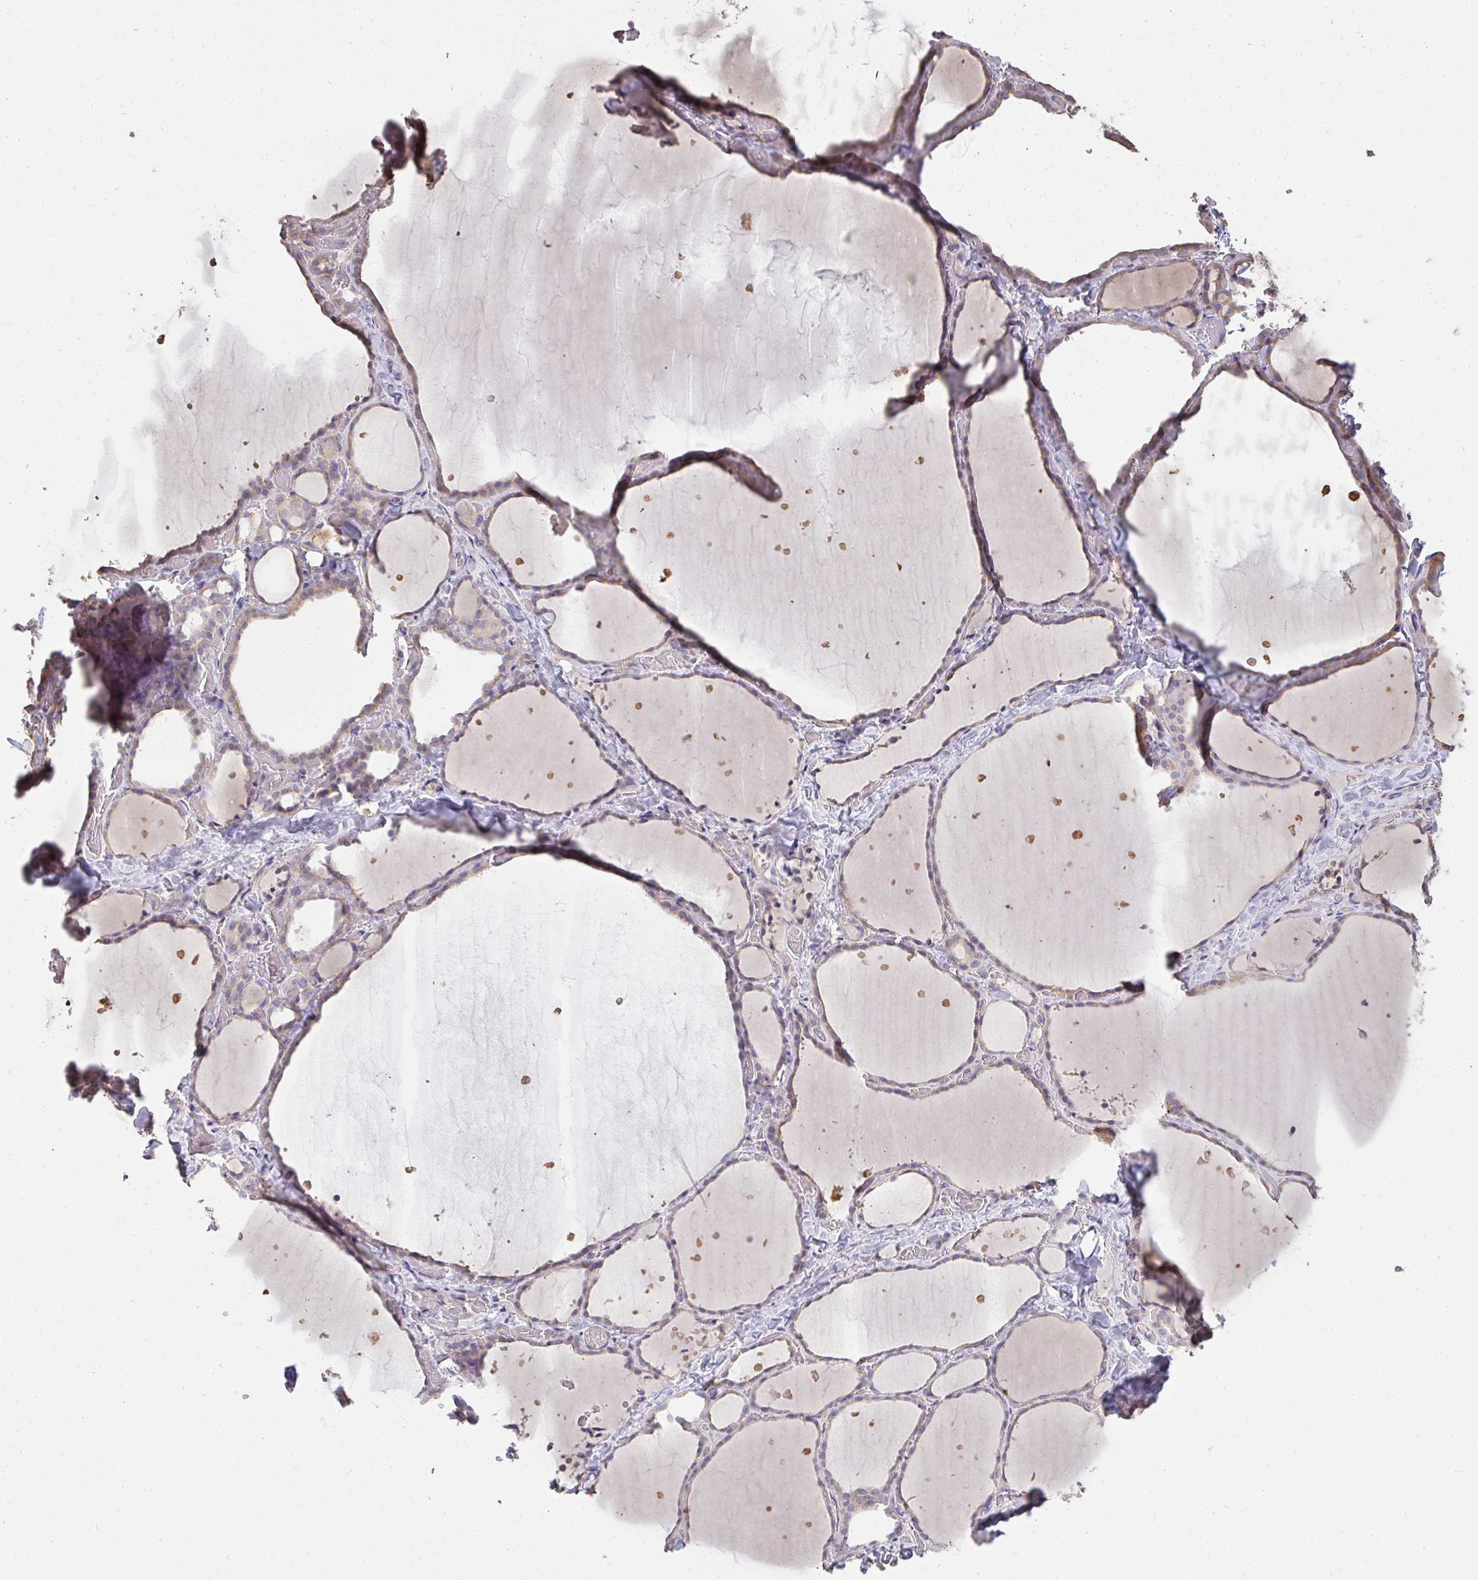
{"staining": {"intensity": "weak", "quantity": ">75%", "location": "cytoplasmic/membranous"}, "tissue": "thyroid gland", "cell_type": "Glandular cells", "image_type": "normal", "snomed": [{"axis": "morphology", "description": "Normal tissue, NOS"}, {"axis": "topography", "description": "Thyroid gland"}], "caption": "IHC image of benign human thyroid gland stained for a protein (brown), which shows low levels of weak cytoplasmic/membranous positivity in about >75% of glandular cells.", "gene": "BRINP3", "patient": {"sex": "female", "age": 36}}